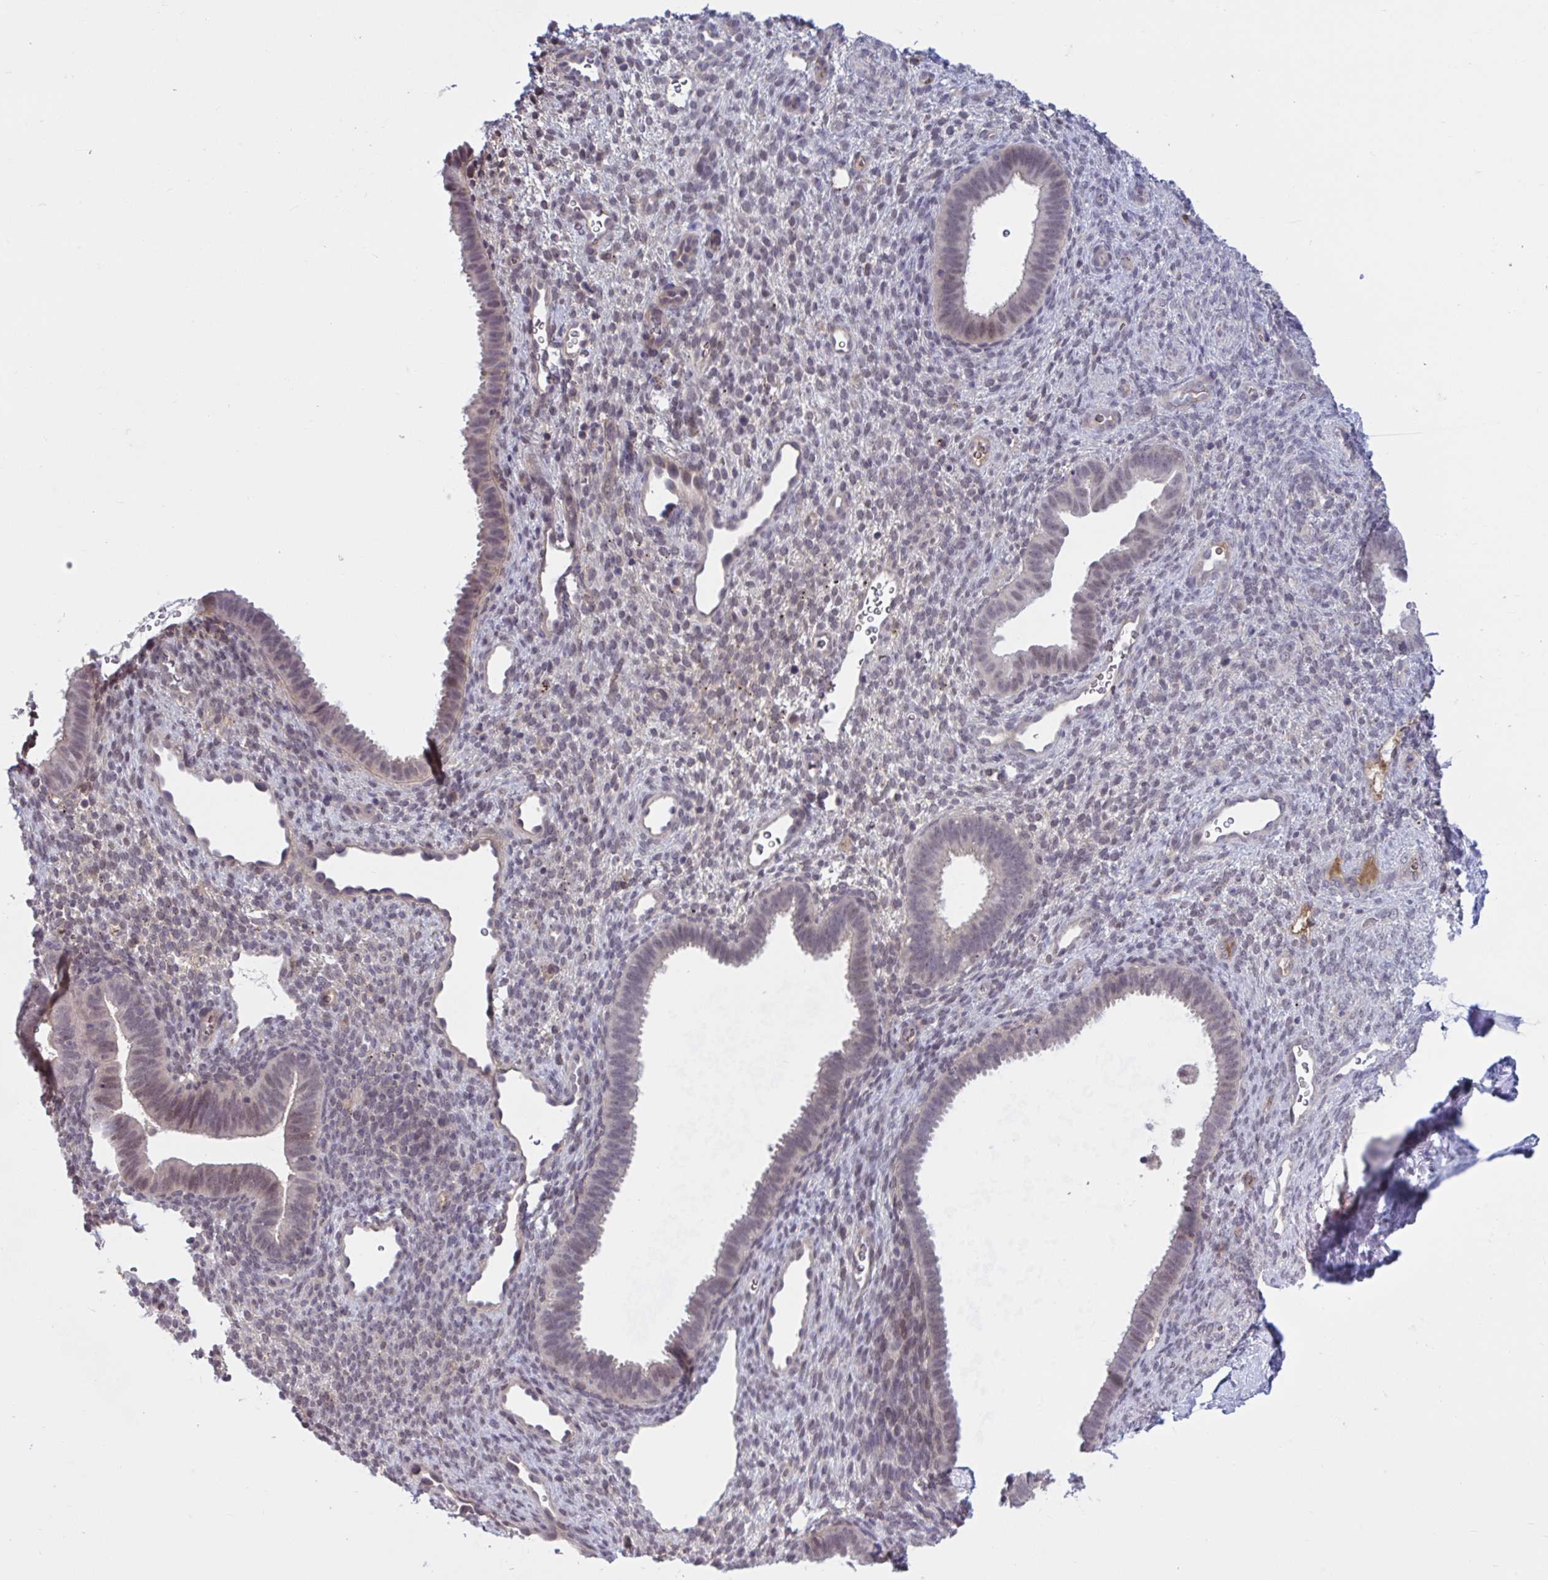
{"staining": {"intensity": "negative", "quantity": "none", "location": "none"}, "tissue": "endometrium", "cell_type": "Cells in endometrial stroma", "image_type": "normal", "snomed": [{"axis": "morphology", "description": "Normal tissue, NOS"}, {"axis": "topography", "description": "Endometrium"}], "caption": "An IHC micrograph of unremarkable endometrium is shown. There is no staining in cells in endometrial stroma of endometrium.", "gene": "TTC7B", "patient": {"sex": "female", "age": 34}}